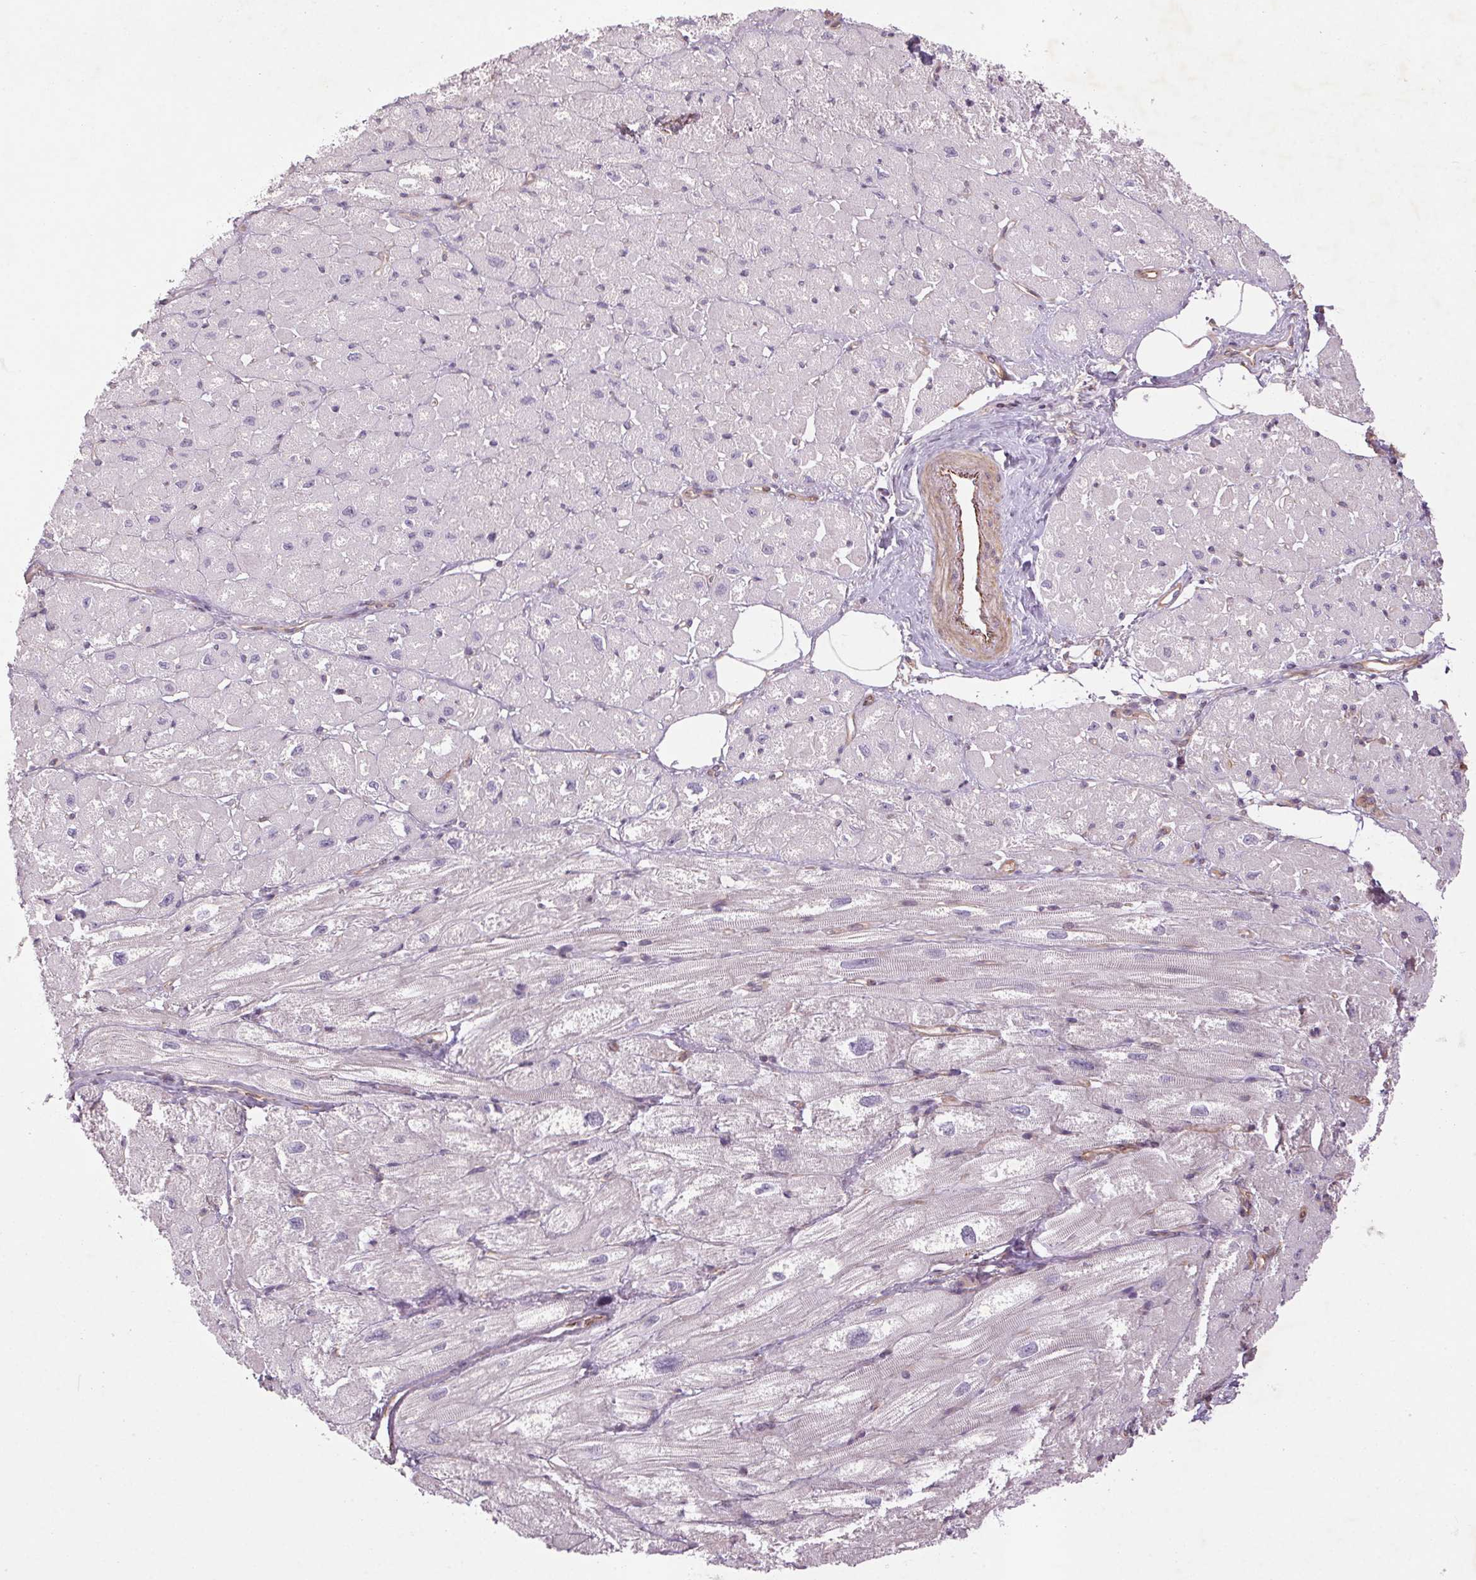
{"staining": {"intensity": "negative", "quantity": "none", "location": "none"}, "tissue": "heart muscle", "cell_type": "Cardiomyocytes", "image_type": "normal", "snomed": [{"axis": "morphology", "description": "Normal tissue, NOS"}, {"axis": "topography", "description": "Heart"}], "caption": "The immunohistochemistry image has no significant expression in cardiomyocytes of heart muscle. Nuclei are stained in blue.", "gene": "CCSER1", "patient": {"sex": "female", "age": 62}}